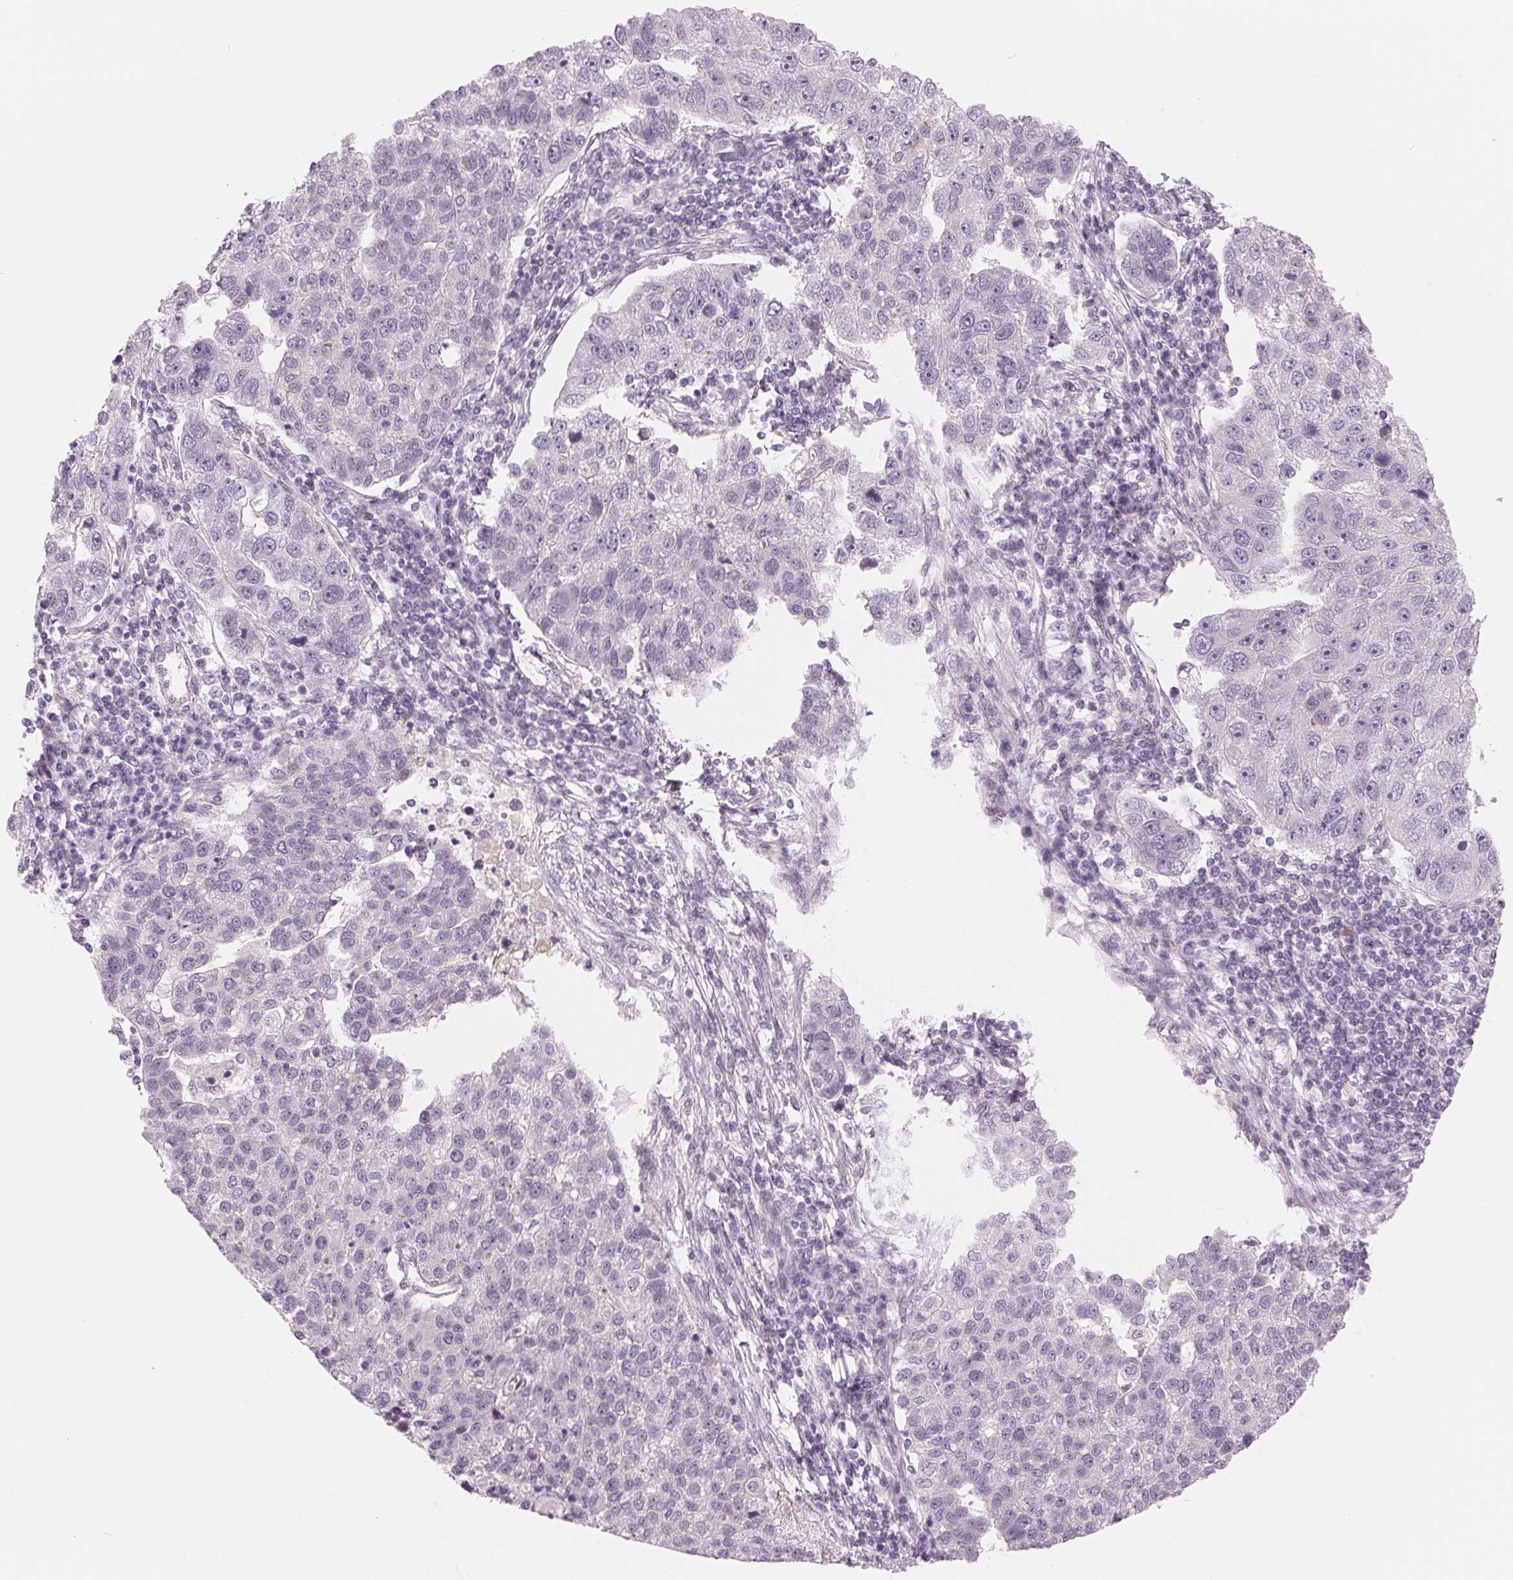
{"staining": {"intensity": "negative", "quantity": "none", "location": "none"}, "tissue": "pancreatic cancer", "cell_type": "Tumor cells", "image_type": "cancer", "snomed": [{"axis": "morphology", "description": "Adenocarcinoma, NOS"}, {"axis": "topography", "description": "Pancreas"}], "caption": "IHC of human adenocarcinoma (pancreatic) demonstrates no positivity in tumor cells.", "gene": "CFC1", "patient": {"sex": "female", "age": 61}}